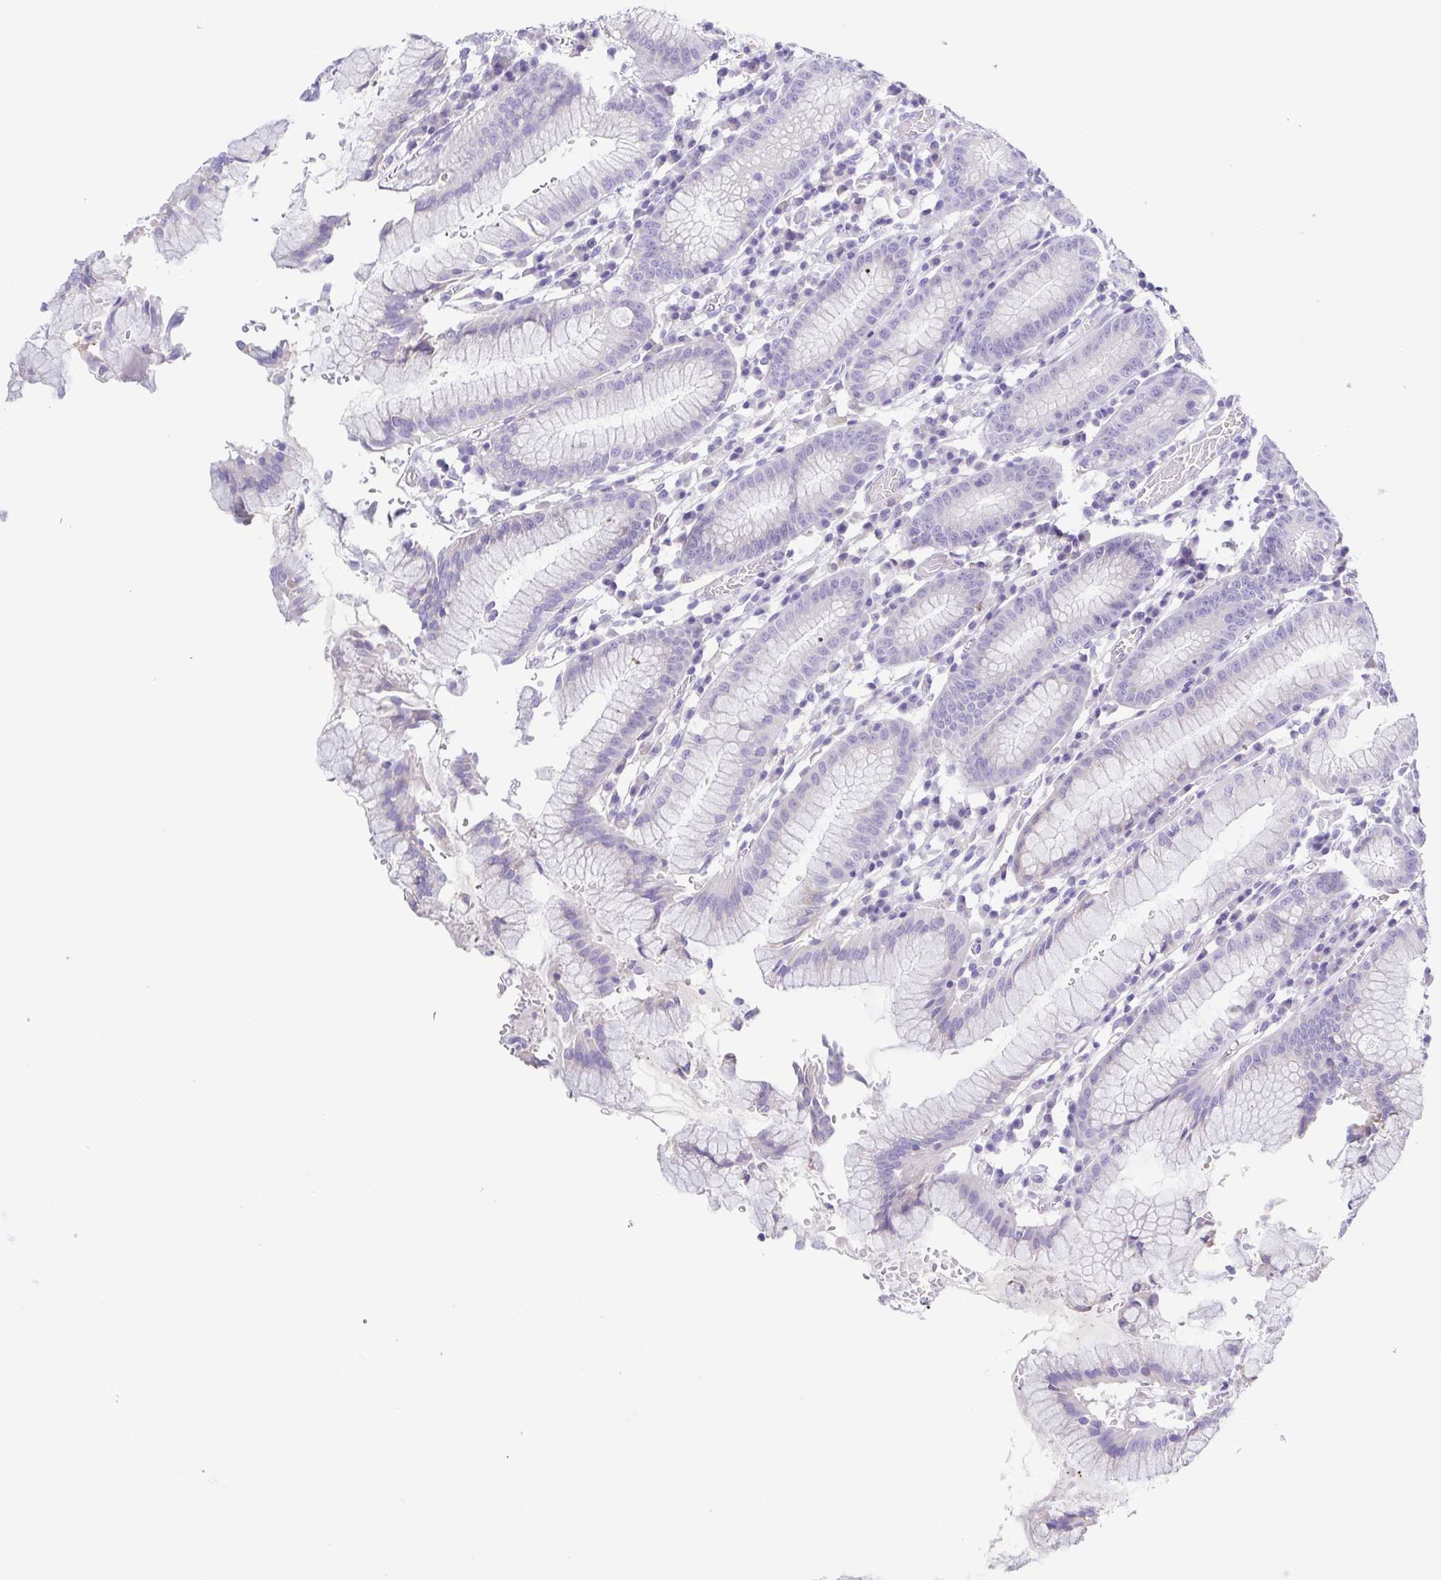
{"staining": {"intensity": "negative", "quantity": "none", "location": "none"}, "tissue": "stomach", "cell_type": "Glandular cells", "image_type": "normal", "snomed": [{"axis": "morphology", "description": "Normal tissue, NOS"}, {"axis": "topography", "description": "Stomach"}], "caption": "Stomach was stained to show a protein in brown. There is no significant positivity in glandular cells. The staining was performed using DAB to visualize the protein expression in brown, while the nuclei were stained in blue with hematoxylin (Magnification: 20x).", "gene": "A1BG", "patient": {"sex": "male", "age": 55}}